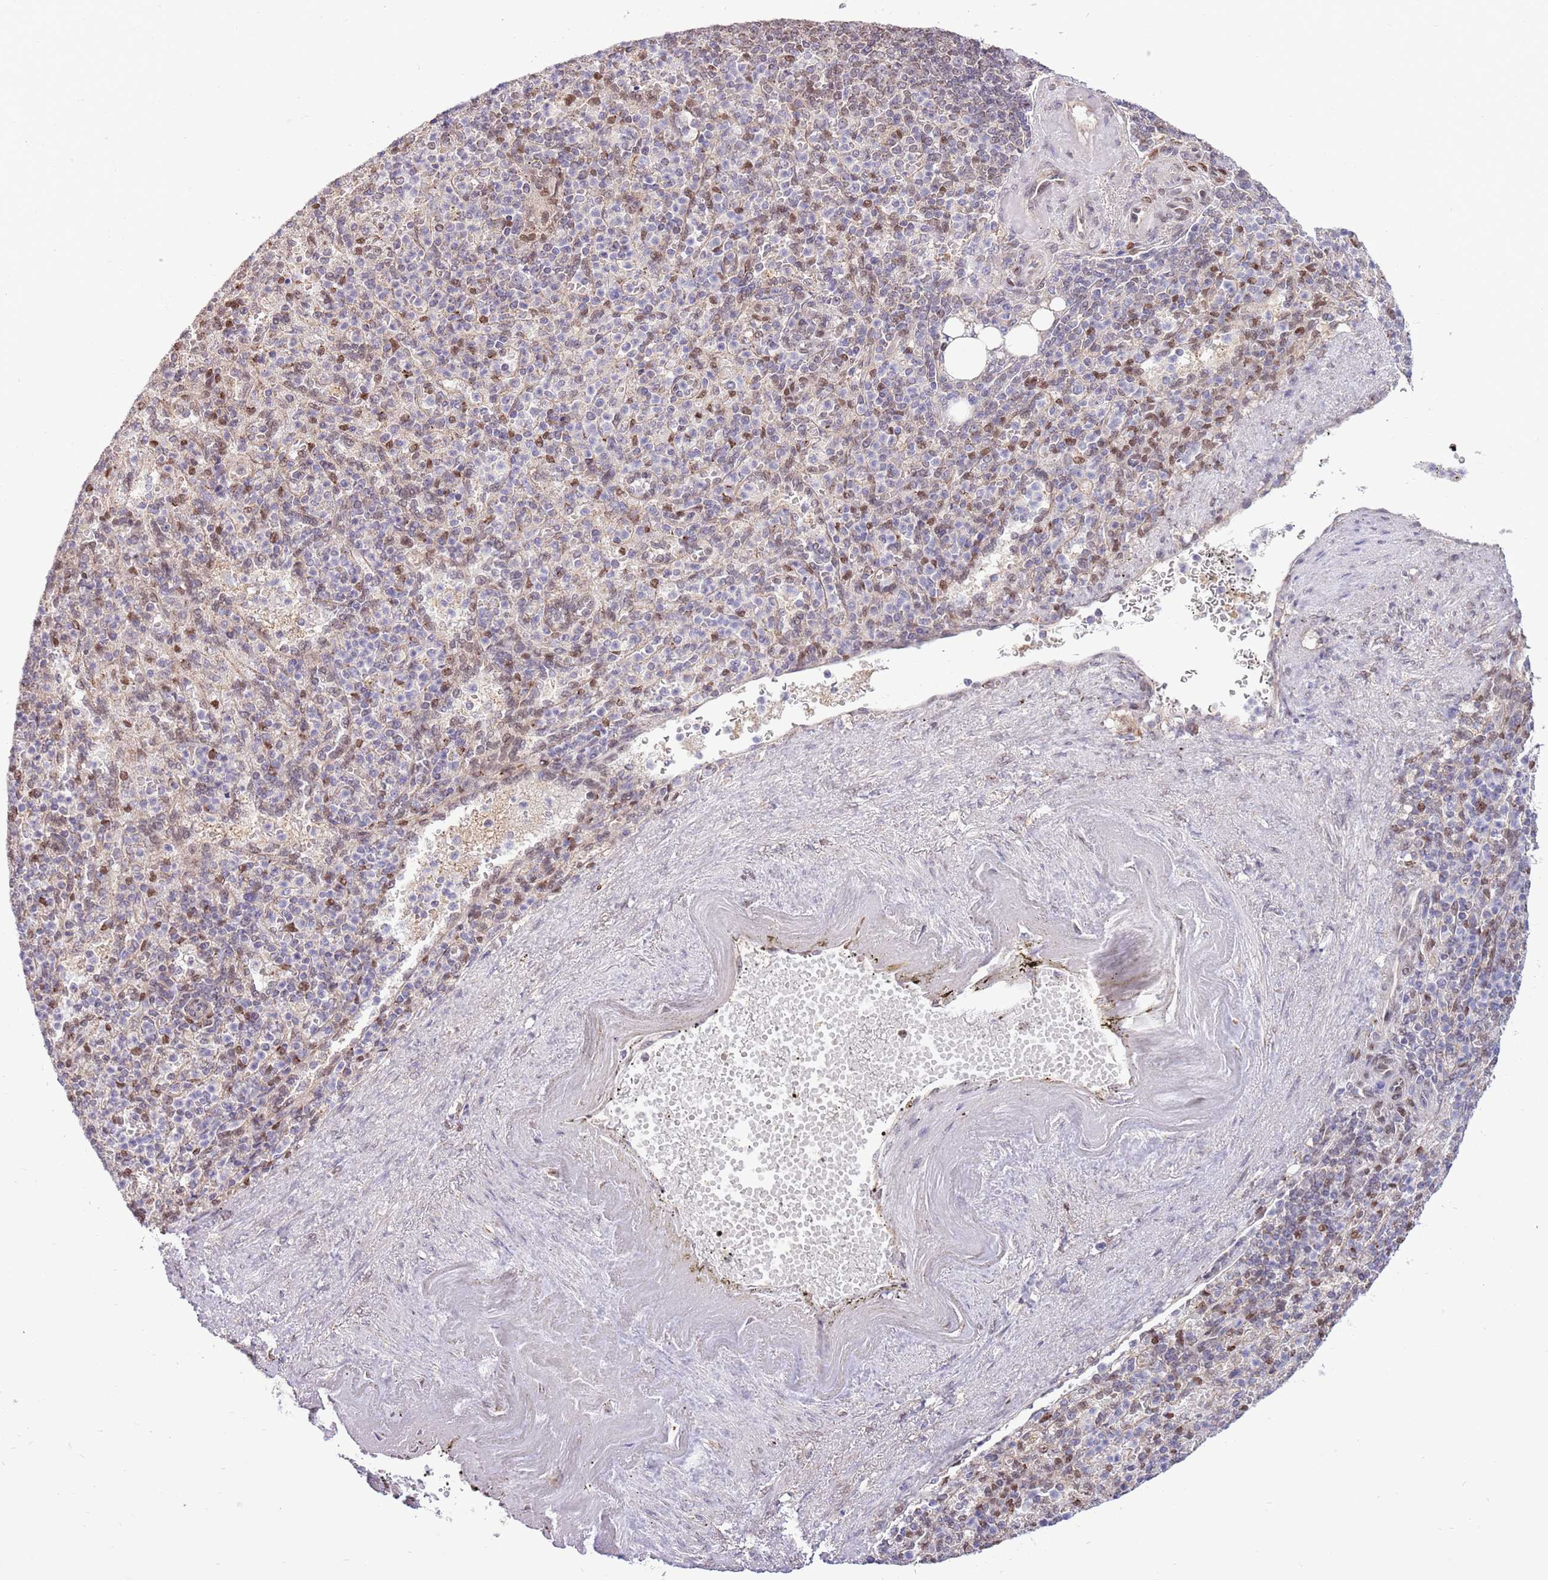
{"staining": {"intensity": "moderate", "quantity": "<25%", "location": "nuclear"}, "tissue": "spleen", "cell_type": "Cells in red pulp", "image_type": "normal", "snomed": [{"axis": "morphology", "description": "Normal tissue, NOS"}, {"axis": "topography", "description": "Spleen"}], "caption": "This histopathology image exhibits unremarkable spleen stained with IHC to label a protein in brown. The nuclear of cells in red pulp show moderate positivity for the protein. Nuclei are counter-stained blue.", "gene": "ARL2BP", "patient": {"sex": "female", "age": 74}}